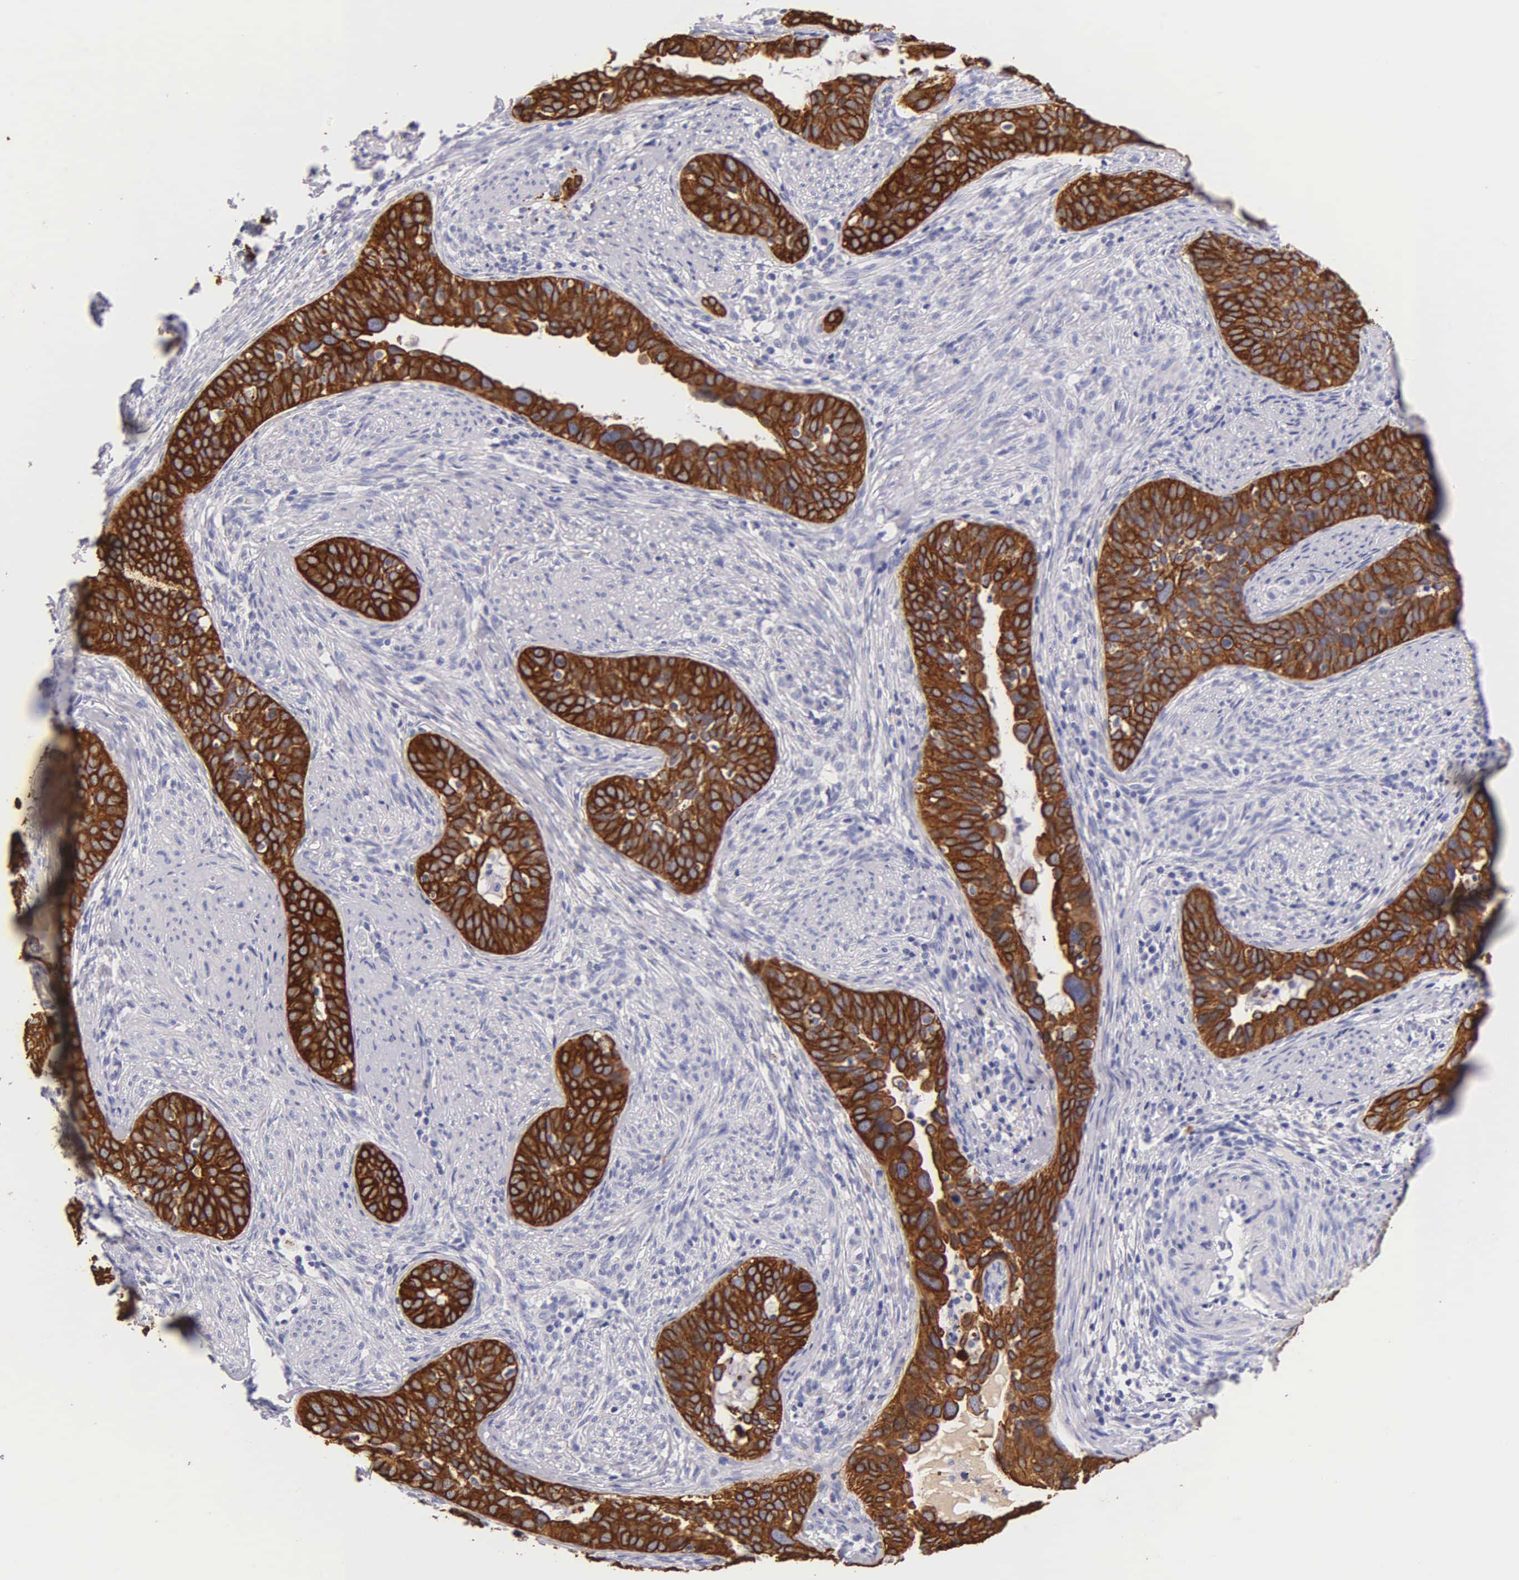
{"staining": {"intensity": "strong", "quantity": ">75%", "location": "cytoplasmic/membranous"}, "tissue": "cervical cancer", "cell_type": "Tumor cells", "image_type": "cancer", "snomed": [{"axis": "morphology", "description": "Squamous cell carcinoma, NOS"}, {"axis": "topography", "description": "Cervix"}], "caption": "Immunohistochemistry (IHC) staining of cervical squamous cell carcinoma, which shows high levels of strong cytoplasmic/membranous staining in approximately >75% of tumor cells indicating strong cytoplasmic/membranous protein expression. The staining was performed using DAB (brown) for protein detection and nuclei were counterstained in hematoxylin (blue).", "gene": "KRT17", "patient": {"sex": "female", "age": 31}}